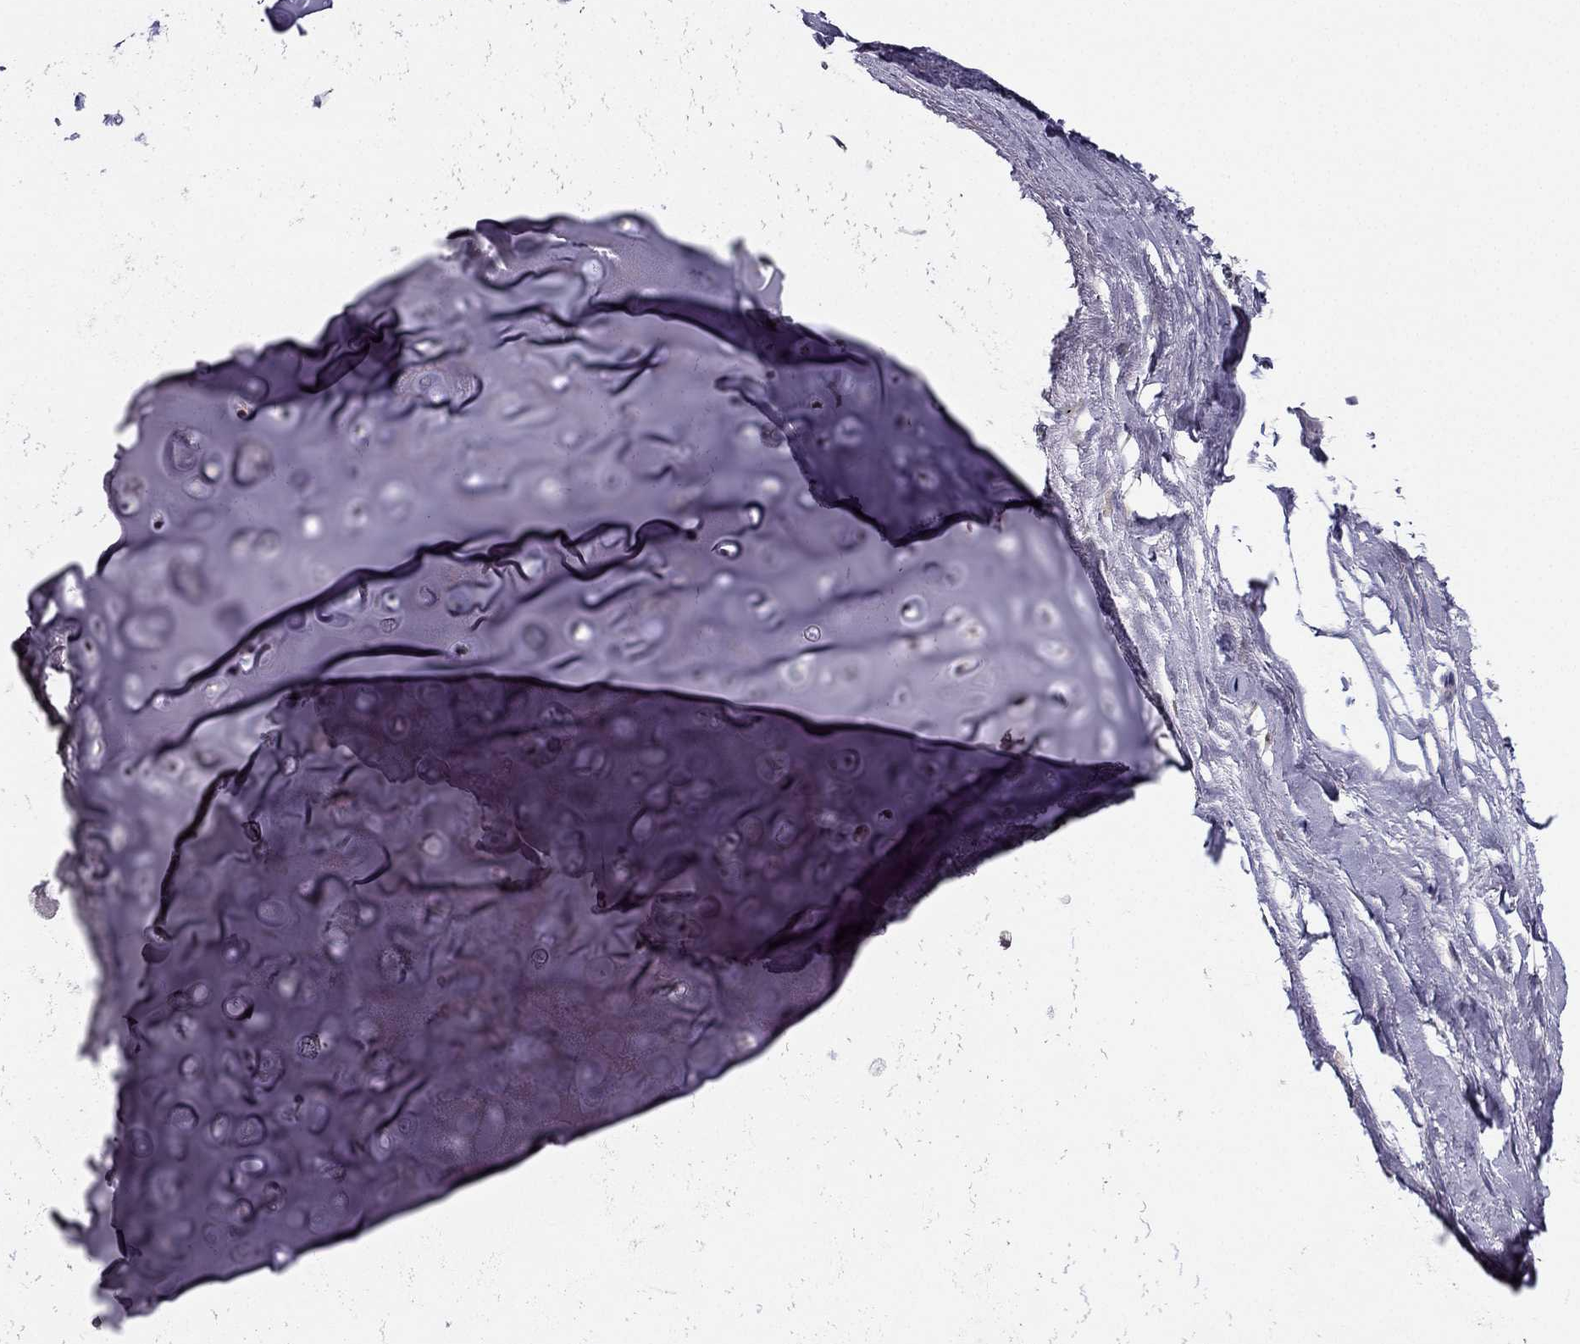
{"staining": {"intensity": "negative", "quantity": "none", "location": "none"}, "tissue": "adipose tissue", "cell_type": "Adipocytes", "image_type": "normal", "snomed": [{"axis": "morphology", "description": "Normal tissue, NOS"}, {"axis": "topography", "description": "Cartilage tissue"}, {"axis": "topography", "description": "Bronchus"}], "caption": "High power microscopy micrograph of an IHC photomicrograph of benign adipose tissue, revealing no significant positivity in adipocytes.", "gene": "RSPH14", "patient": {"sex": "female", "age": 79}}